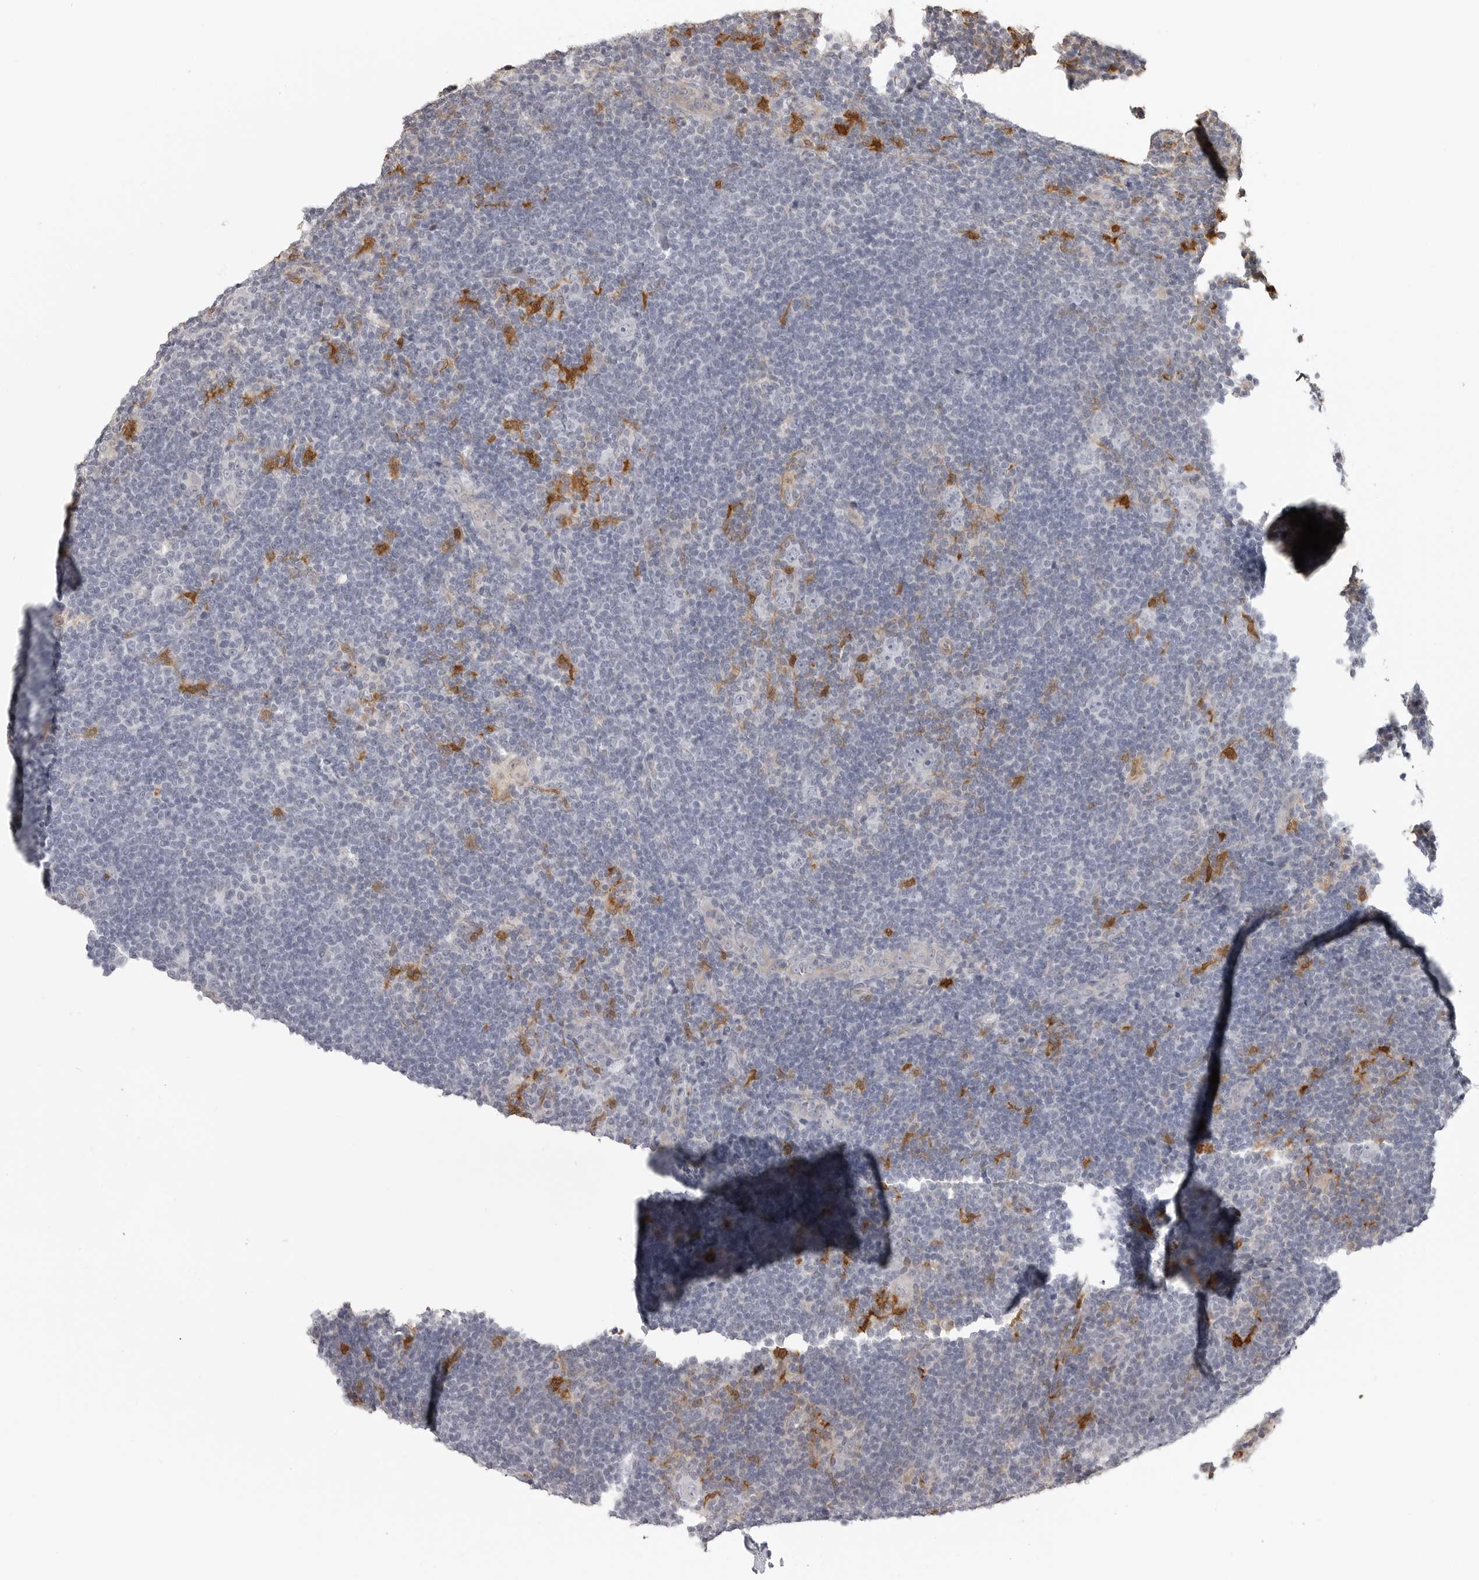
{"staining": {"intensity": "negative", "quantity": "none", "location": "none"}, "tissue": "lymphoma", "cell_type": "Tumor cells", "image_type": "cancer", "snomed": [{"axis": "morphology", "description": "Hodgkin's disease, NOS"}, {"axis": "topography", "description": "Lymph node"}], "caption": "Tumor cells are negative for brown protein staining in Hodgkin's disease.", "gene": "IDO1", "patient": {"sex": "female", "age": 57}}